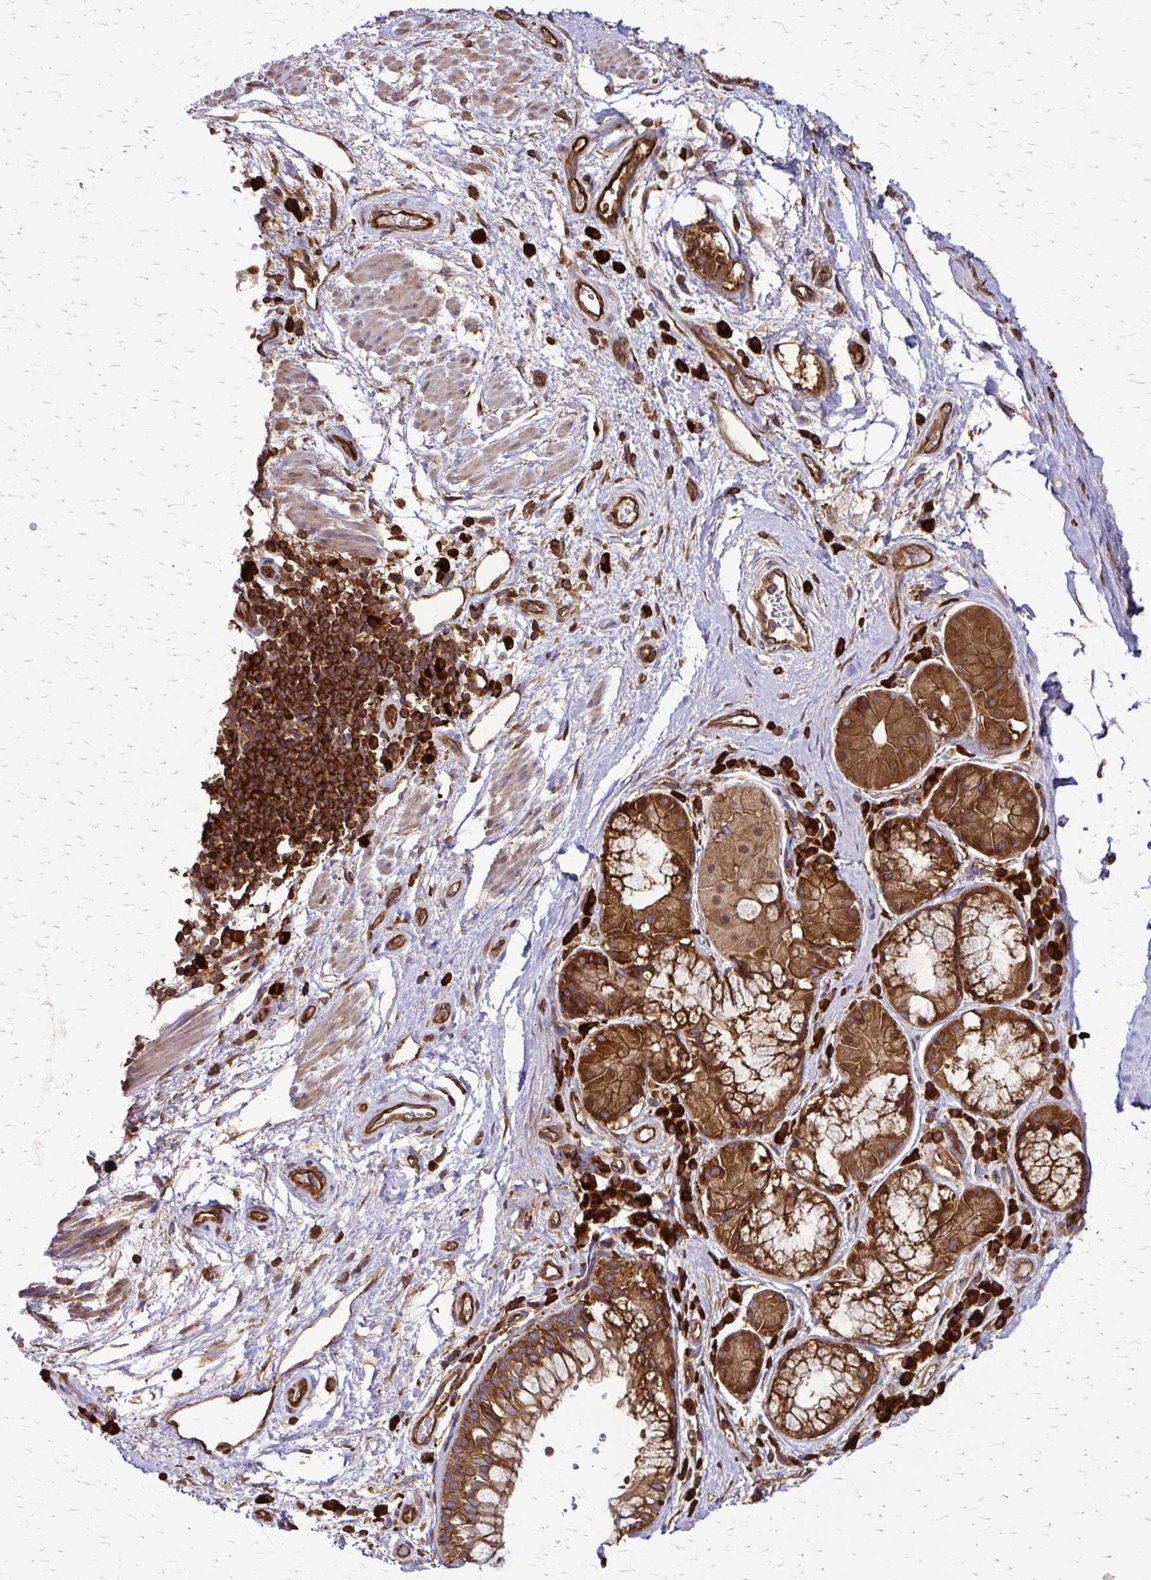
{"staining": {"intensity": "moderate", "quantity": ">75%", "location": "cytoplasmic/membranous"}, "tissue": "soft tissue", "cell_type": "Chondrocytes", "image_type": "normal", "snomed": [{"axis": "morphology", "description": "Normal tissue, NOS"}, {"axis": "topography", "description": "Cartilage tissue"}, {"axis": "topography", "description": "Bronchus"}], "caption": "A brown stain highlights moderate cytoplasmic/membranous staining of a protein in chondrocytes of unremarkable soft tissue.", "gene": "EEF2", "patient": {"sex": "male", "age": 64}}